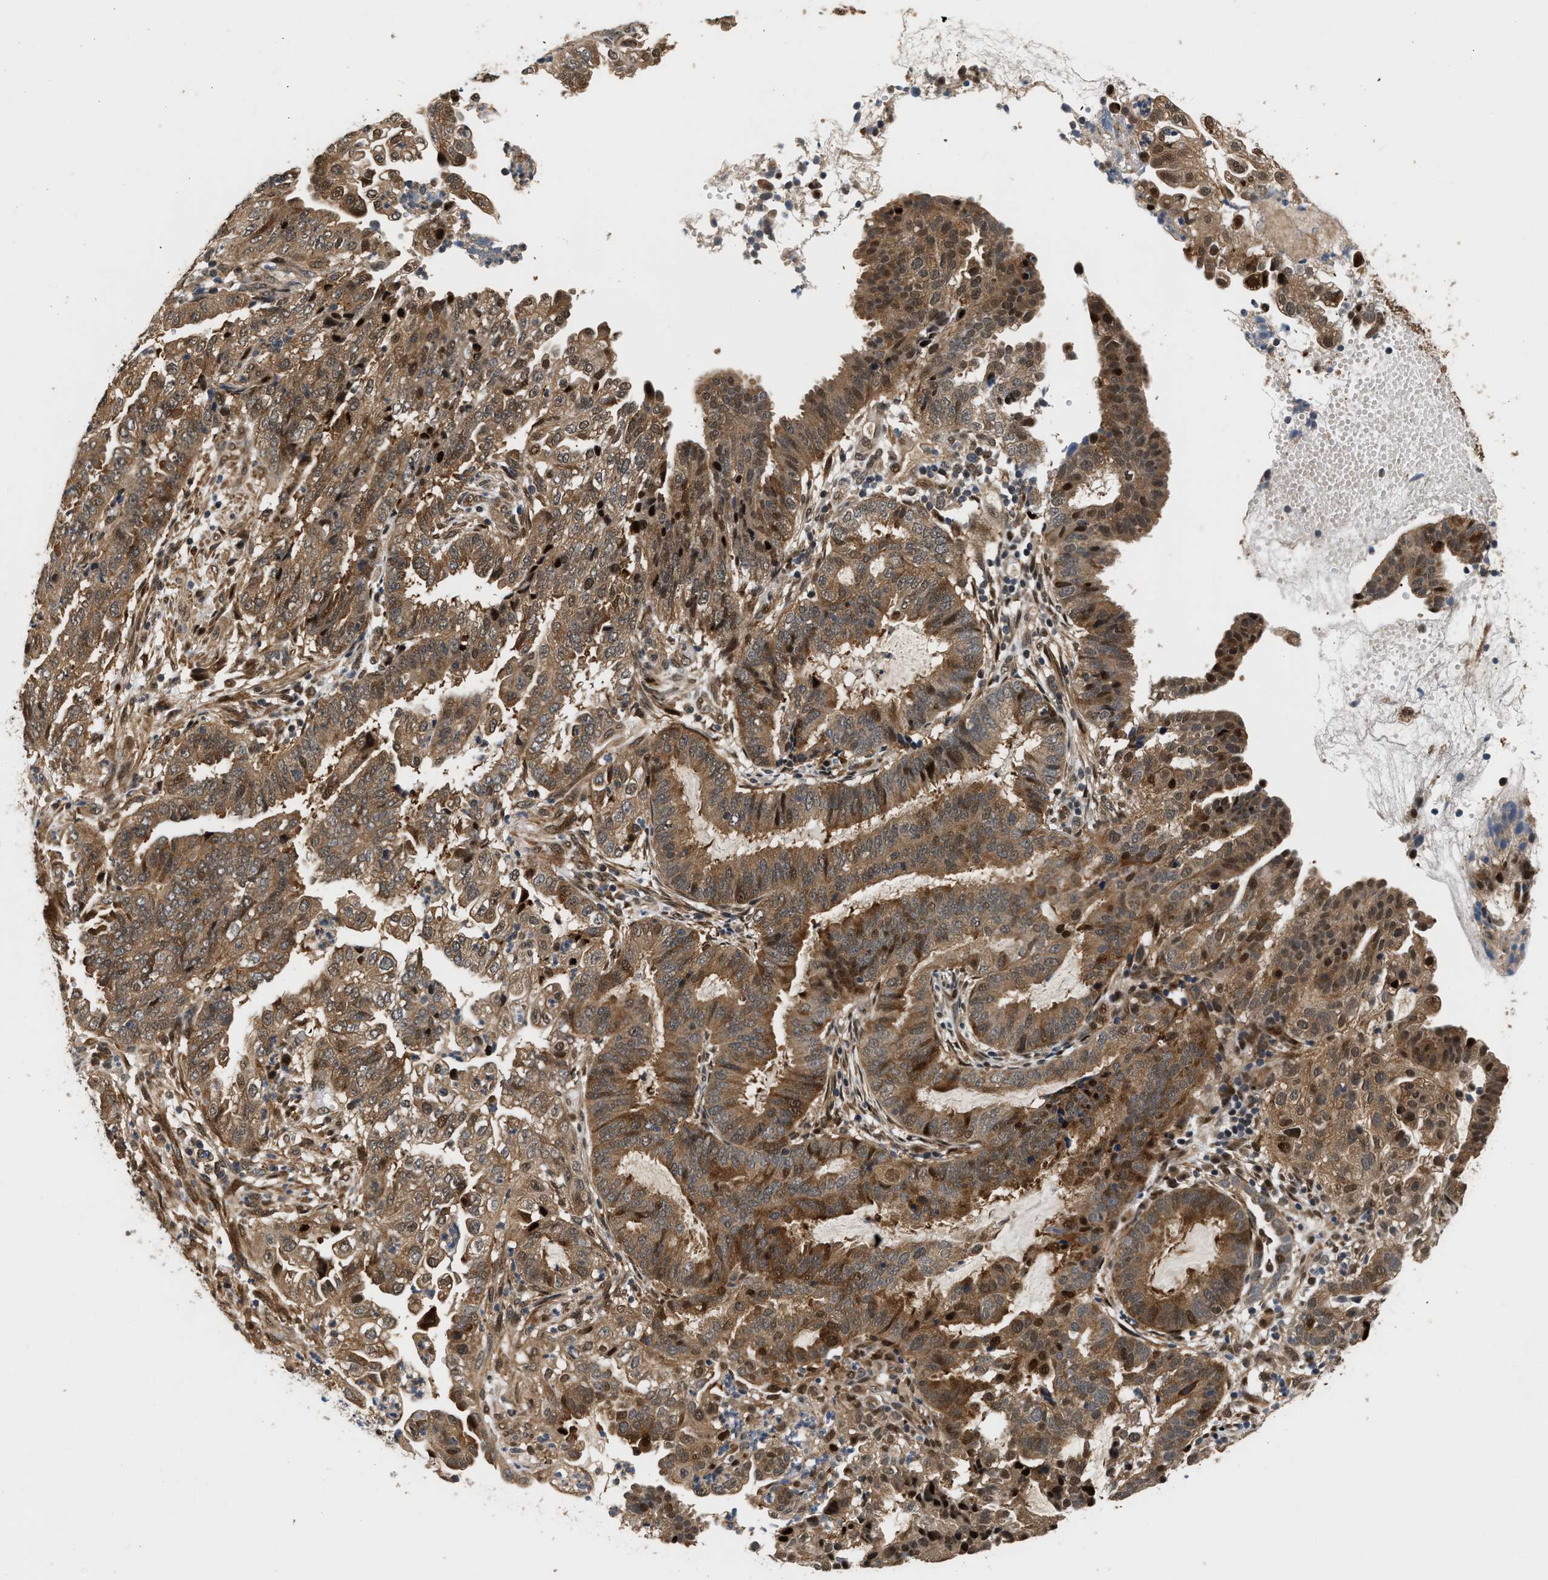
{"staining": {"intensity": "strong", "quantity": ">75%", "location": "cytoplasmic/membranous,nuclear"}, "tissue": "endometrial cancer", "cell_type": "Tumor cells", "image_type": "cancer", "snomed": [{"axis": "morphology", "description": "Adenocarcinoma, NOS"}, {"axis": "topography", "description": "Endometrium"}], "caption": "The immunohistochemical stain highlights strong cytoplasmic/membranous and nuclear positivity in tumor cells of endometrial cancer (adenocarcinoma) tissue.", "gene": "LARP6", "patient": {"sex": "female", "age": 51}}